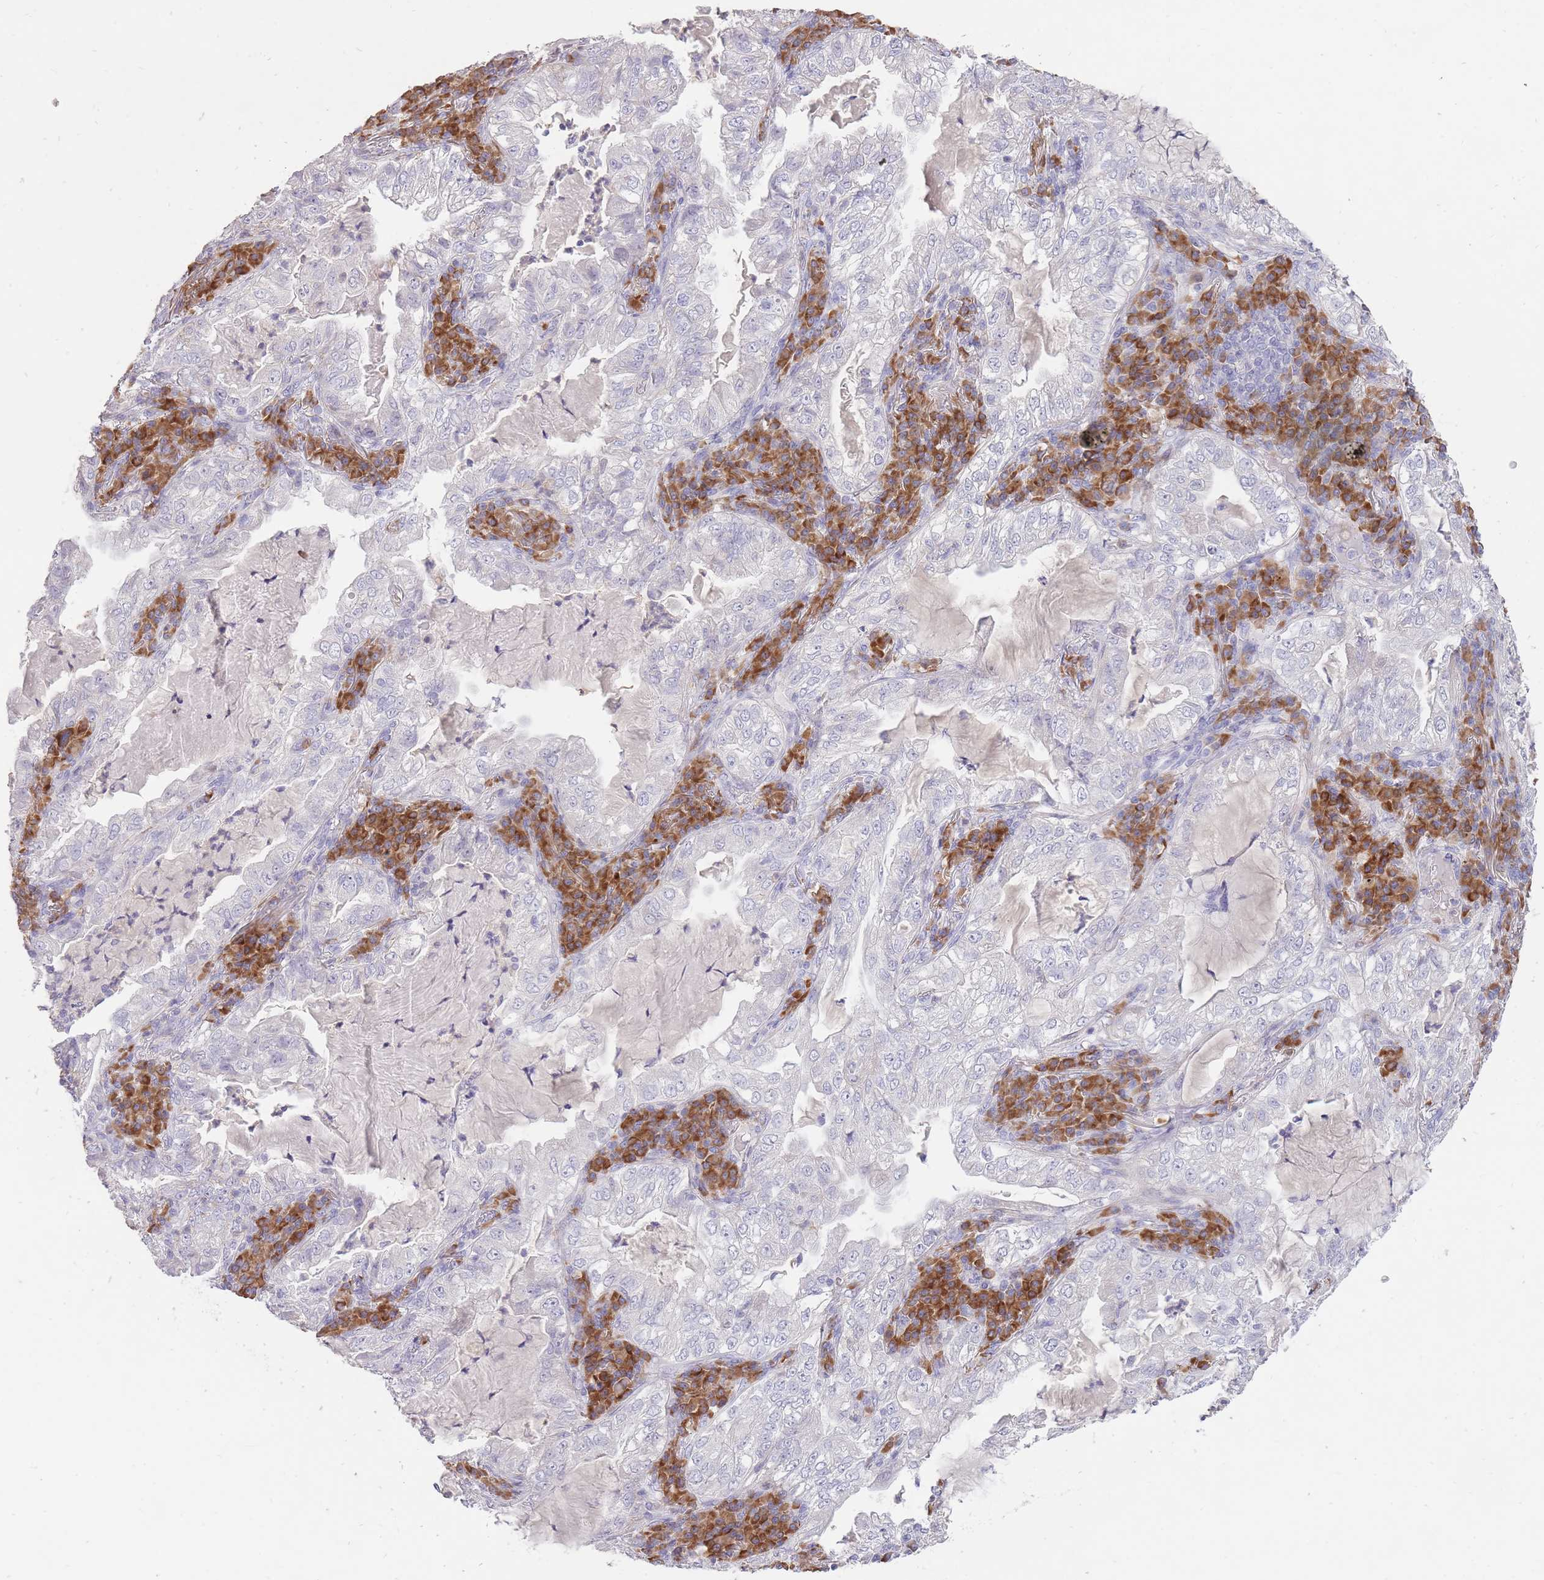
{"staining": {"intensity": "negative", "quantity": "none", "location": "none"}, "tissue": "lung cancer", "cell_type": "Tumor cells", "image_type": "cancer", "snomed": [{"axis": "morphology", "description": "Adenocarcinoma, NOS"}, {"axis": "topography", "description": "Lung"}], "caption": "Protein analysis of lung adenocarcinoma exhibits no significant staining in tumor cells.", "gene": "FRG2C", "patient": {"sex": "female", "age": 73}}